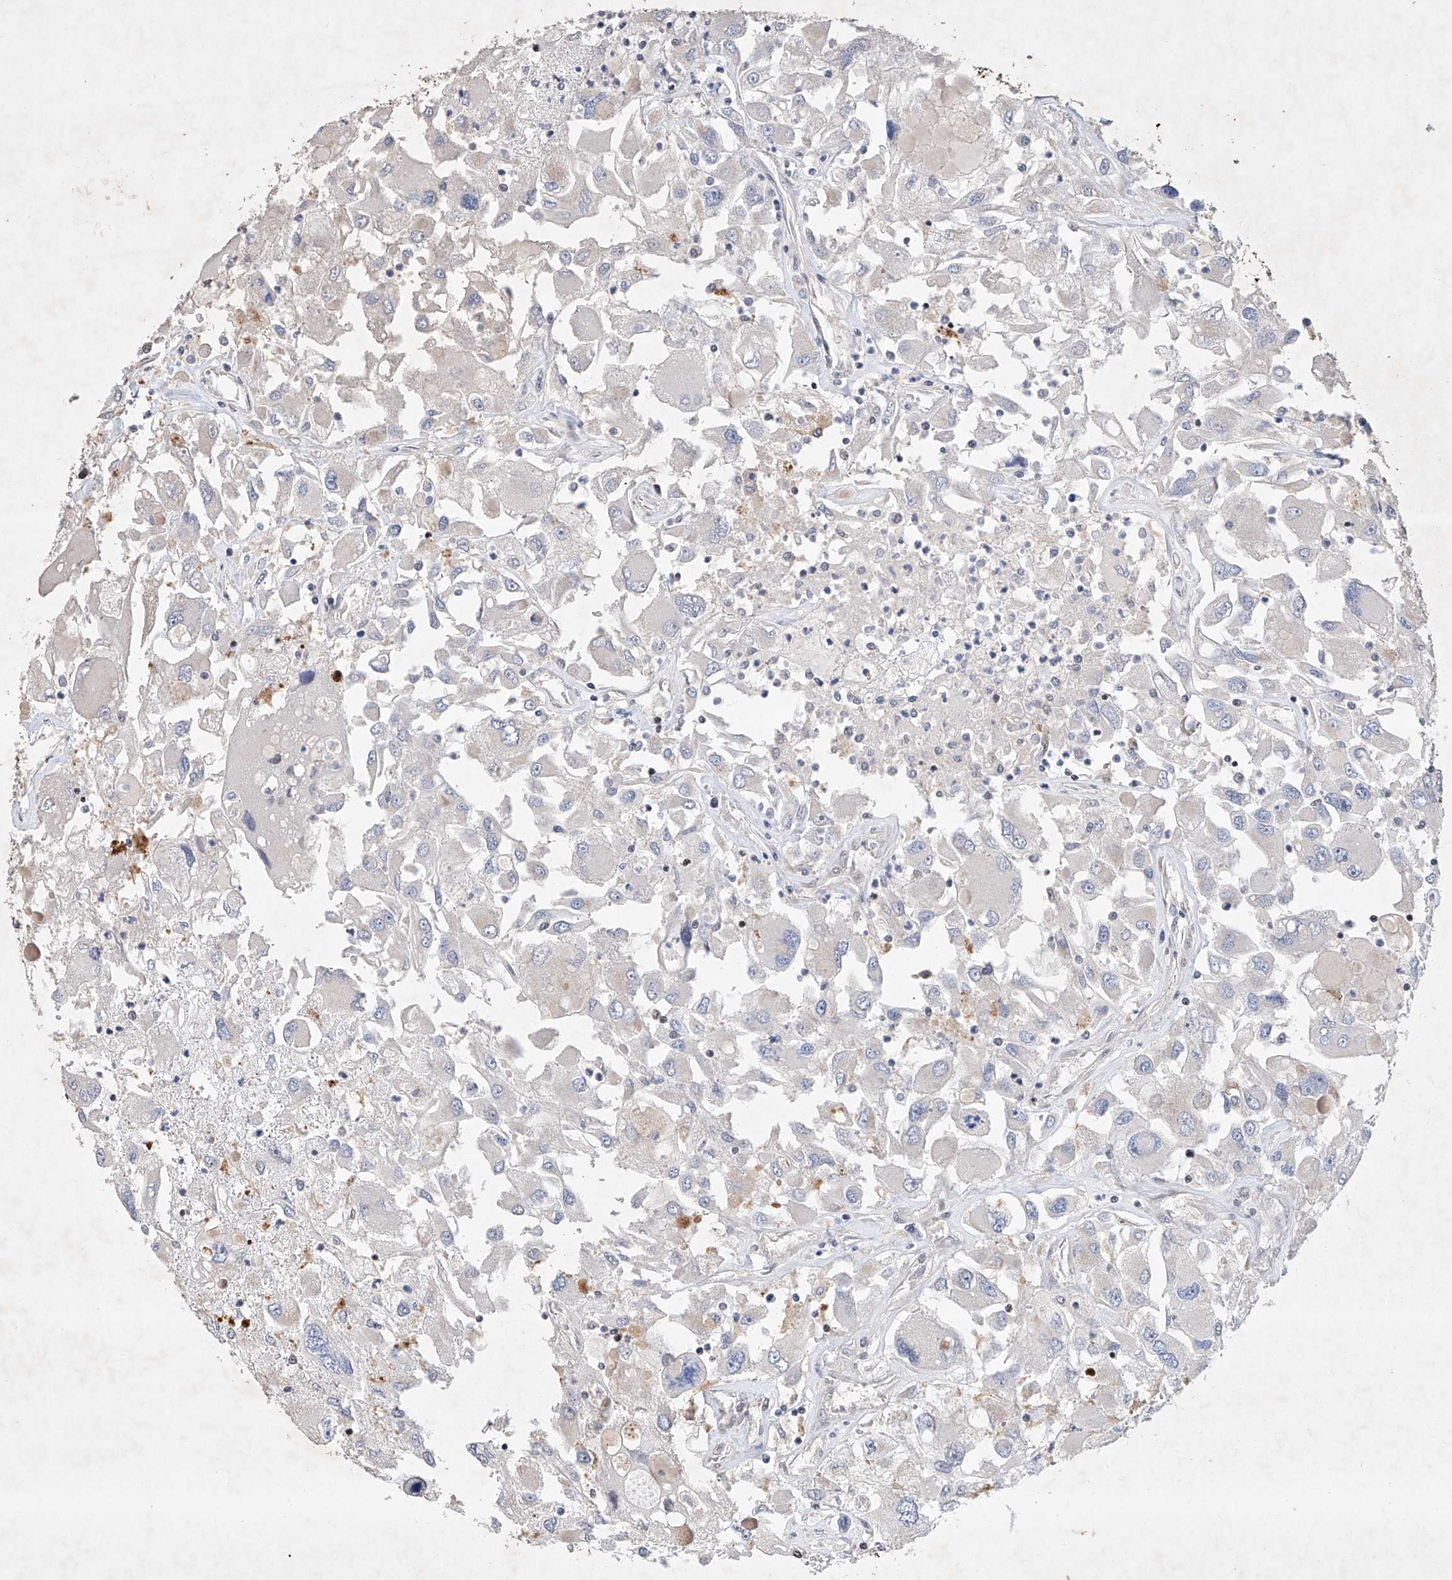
{"staining": {"intensity": "negative", "quantity": "none", "location": "none"}, "tissue": "renal cancer", "cell_type": "Tumor cells", "image_type": "cancer", "snomed": [{"axis": "morphology", "description": "Adenocarcinoma, NOS"}, {"axis": "topography", "description": "Kidney"}], "caption": "Immunohistochemistry of human renal cancer (adenocarcinoma) shows no staining in tumor cells.", "gene": "AFG1L", "patient": {"sex": "female", "age": 52}}